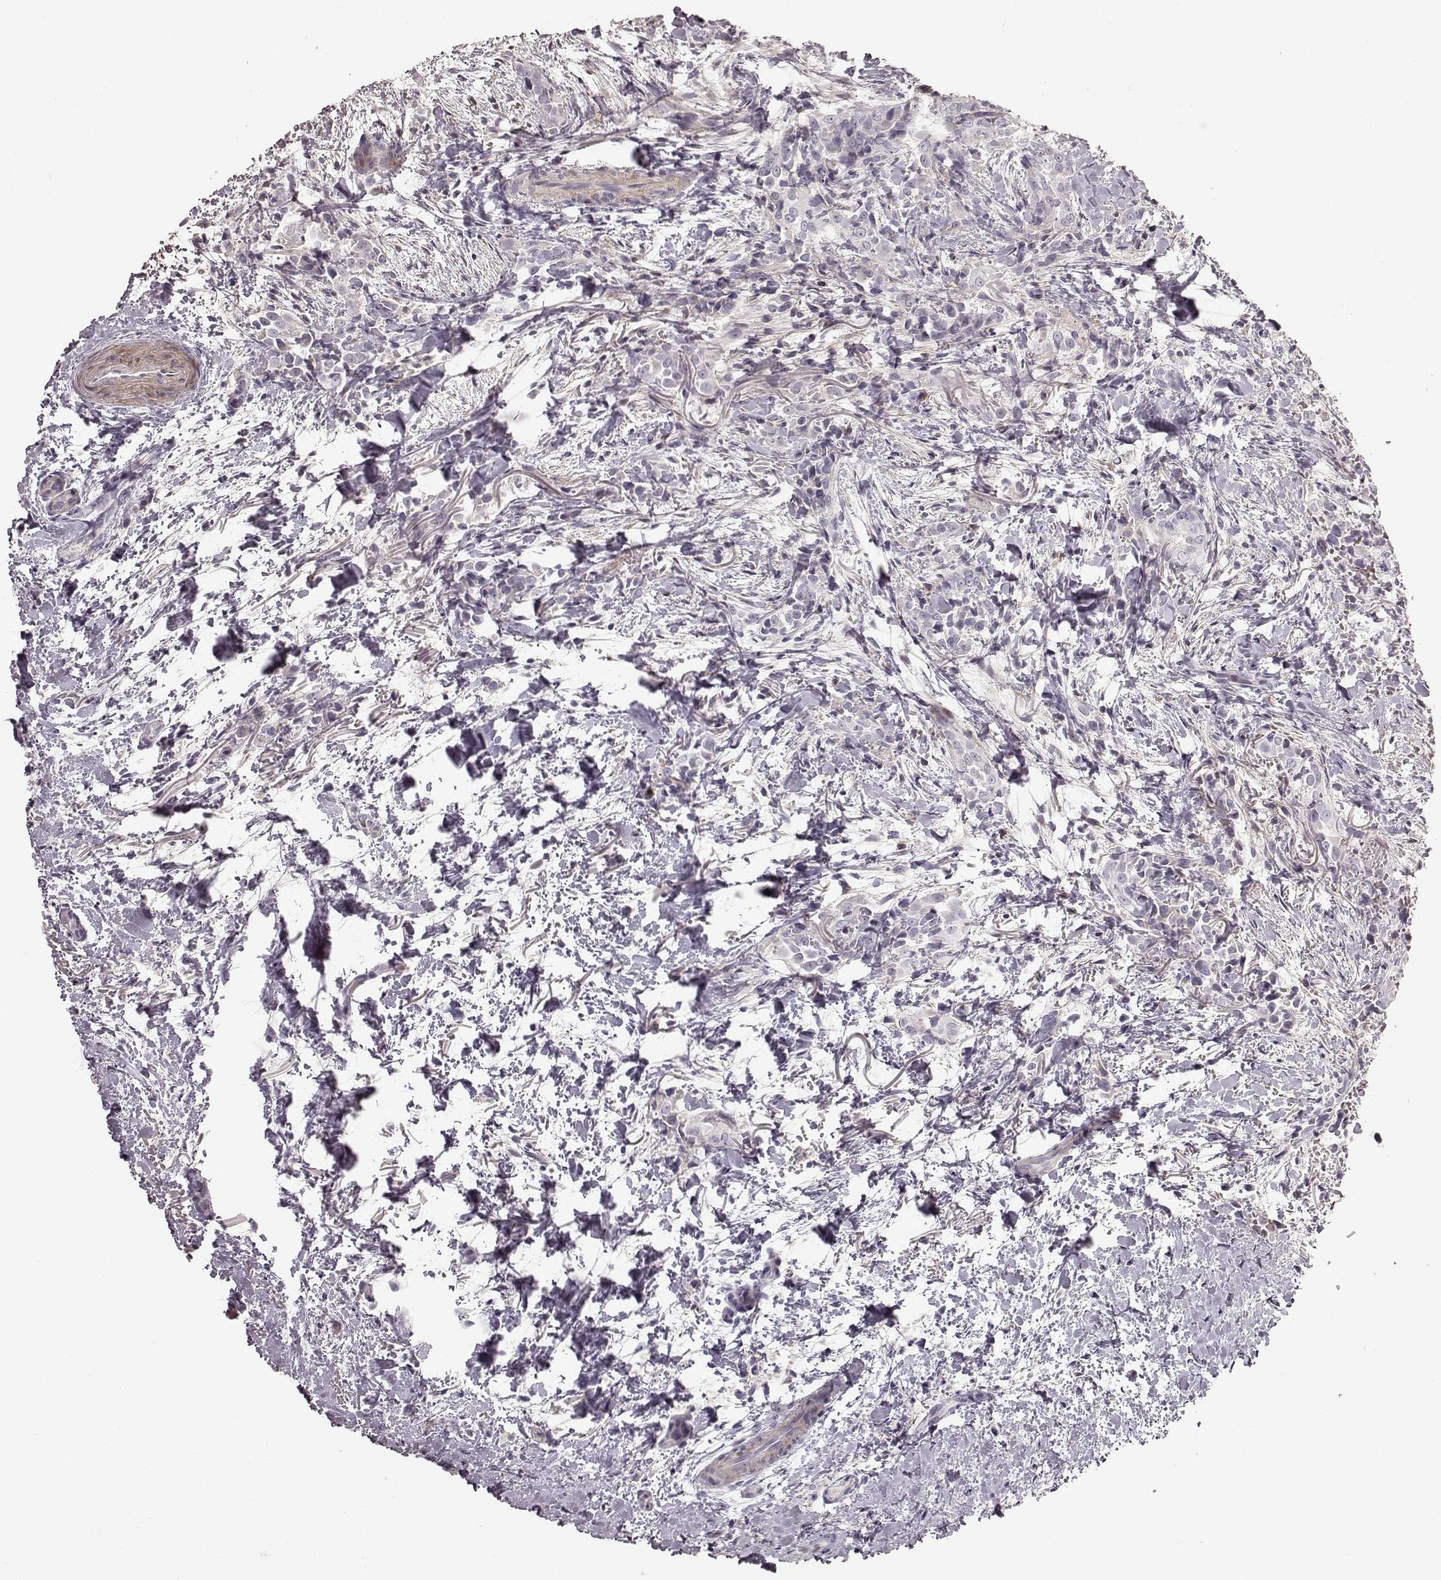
{"staining": {"intensity": "negative", "quantity": "none", "location": "none"}, "tissue": "thyroid cancer", "cell_type": "Tumor cells", "image_type": "cancer", "snomed": [{"axis": "morphology", "description": "Papillary adenocarcinoma, NOS"}, {"axis": "topography", "description": "Thyroid gland"}], "caption": "There is no significant staining in tumor cells of thyroid cancer (papillary adenocarcinoma).", "gene": "PRLHR", "patient": {"sex": "male", "age": 61}}